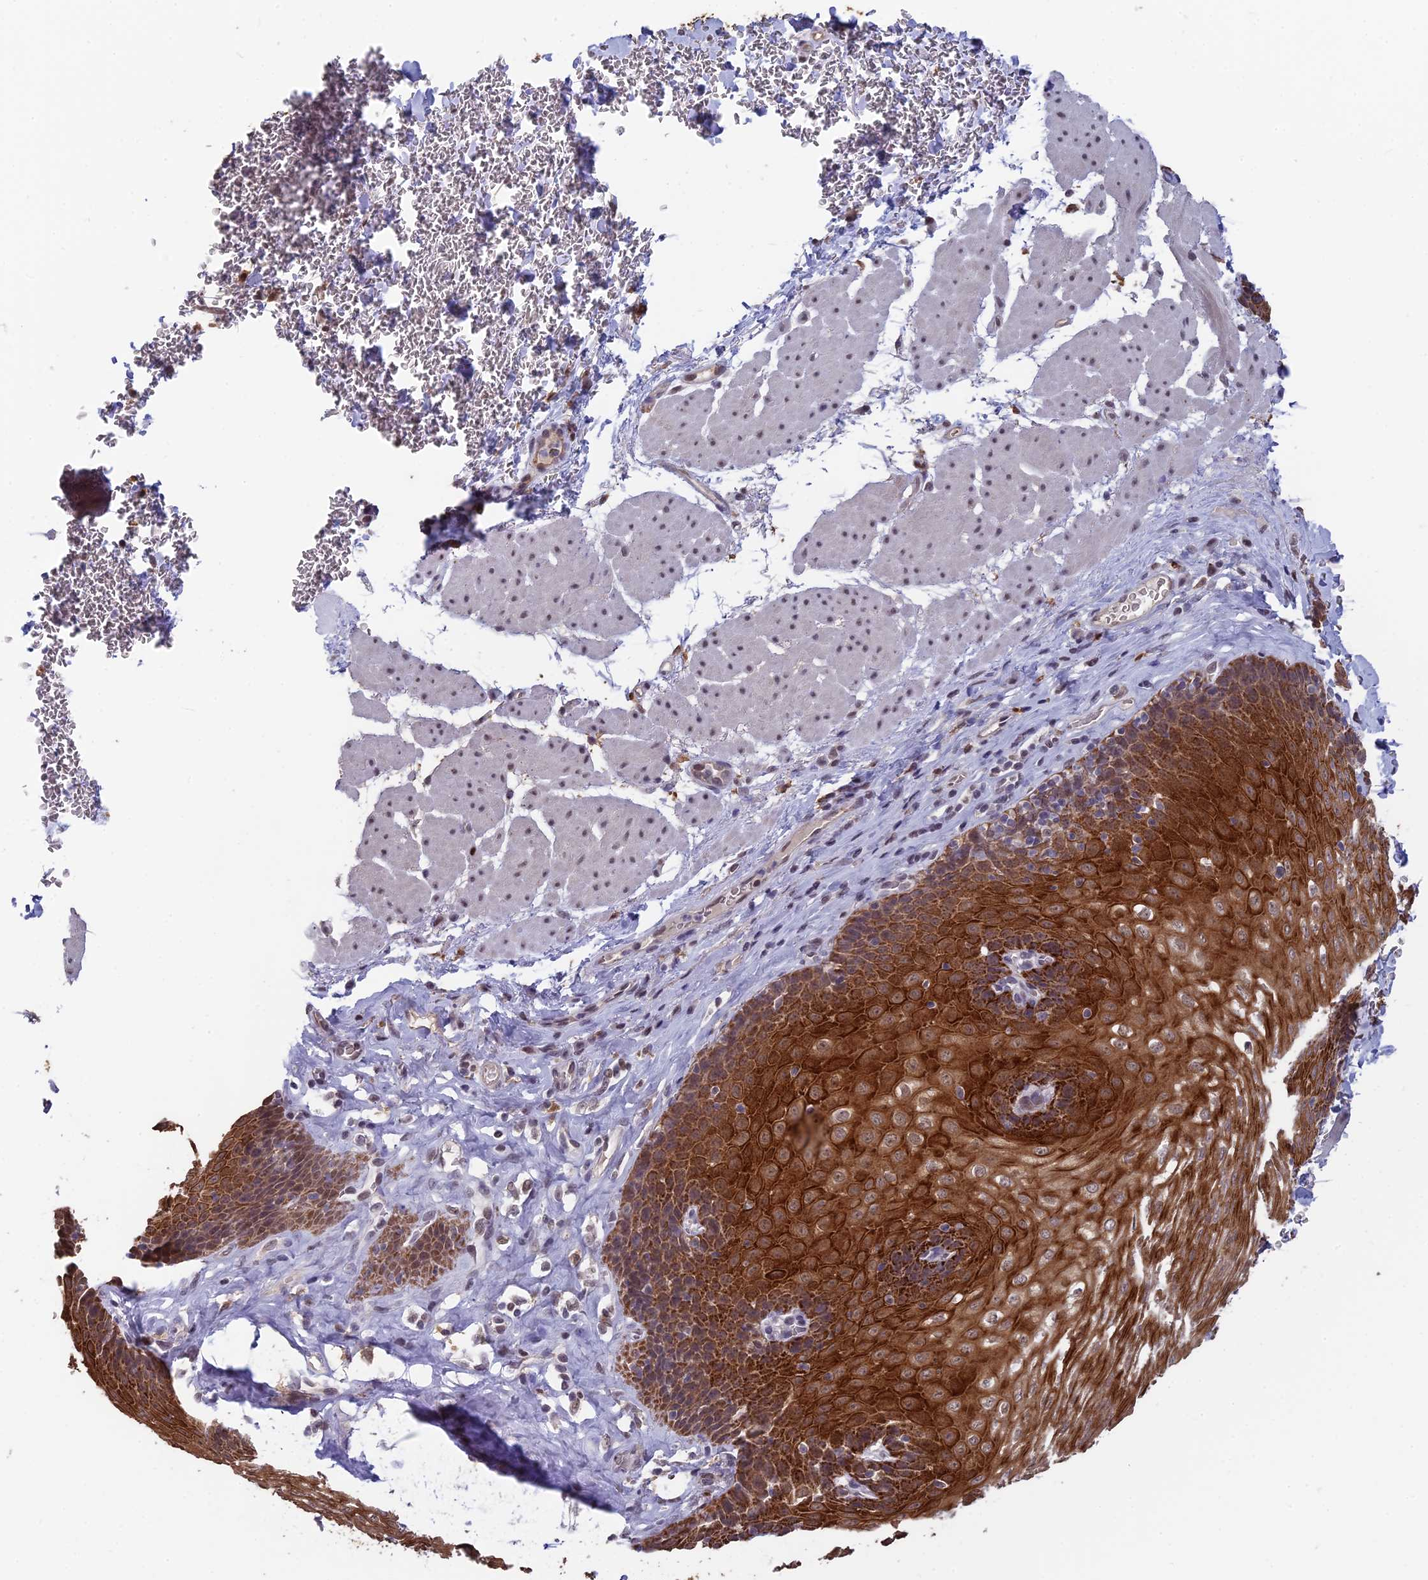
{"staining": {"intensity": "strong", "quantity": ">75%", "location": "cytoplasmic/membranous"}, "tissue": "esophagus", "cell_type": "Squamous epithelial cells", "image_type": "normal", "snomed": [{"axis": "morphology", "description": "Normal tissue, NOS"}, {"axis": "topography", "description": "Esophagus"}], "caption": "Immunohistochemical staining of normal human esophagus displays strong cytoplasmic/membranous protein expression in about >75% of squamous epithelial cells. The protein of interest is shown in brown color, while the nuclei are stained blue.", "gene": "MT", "patient": {"sex": "female", "age": 66}}